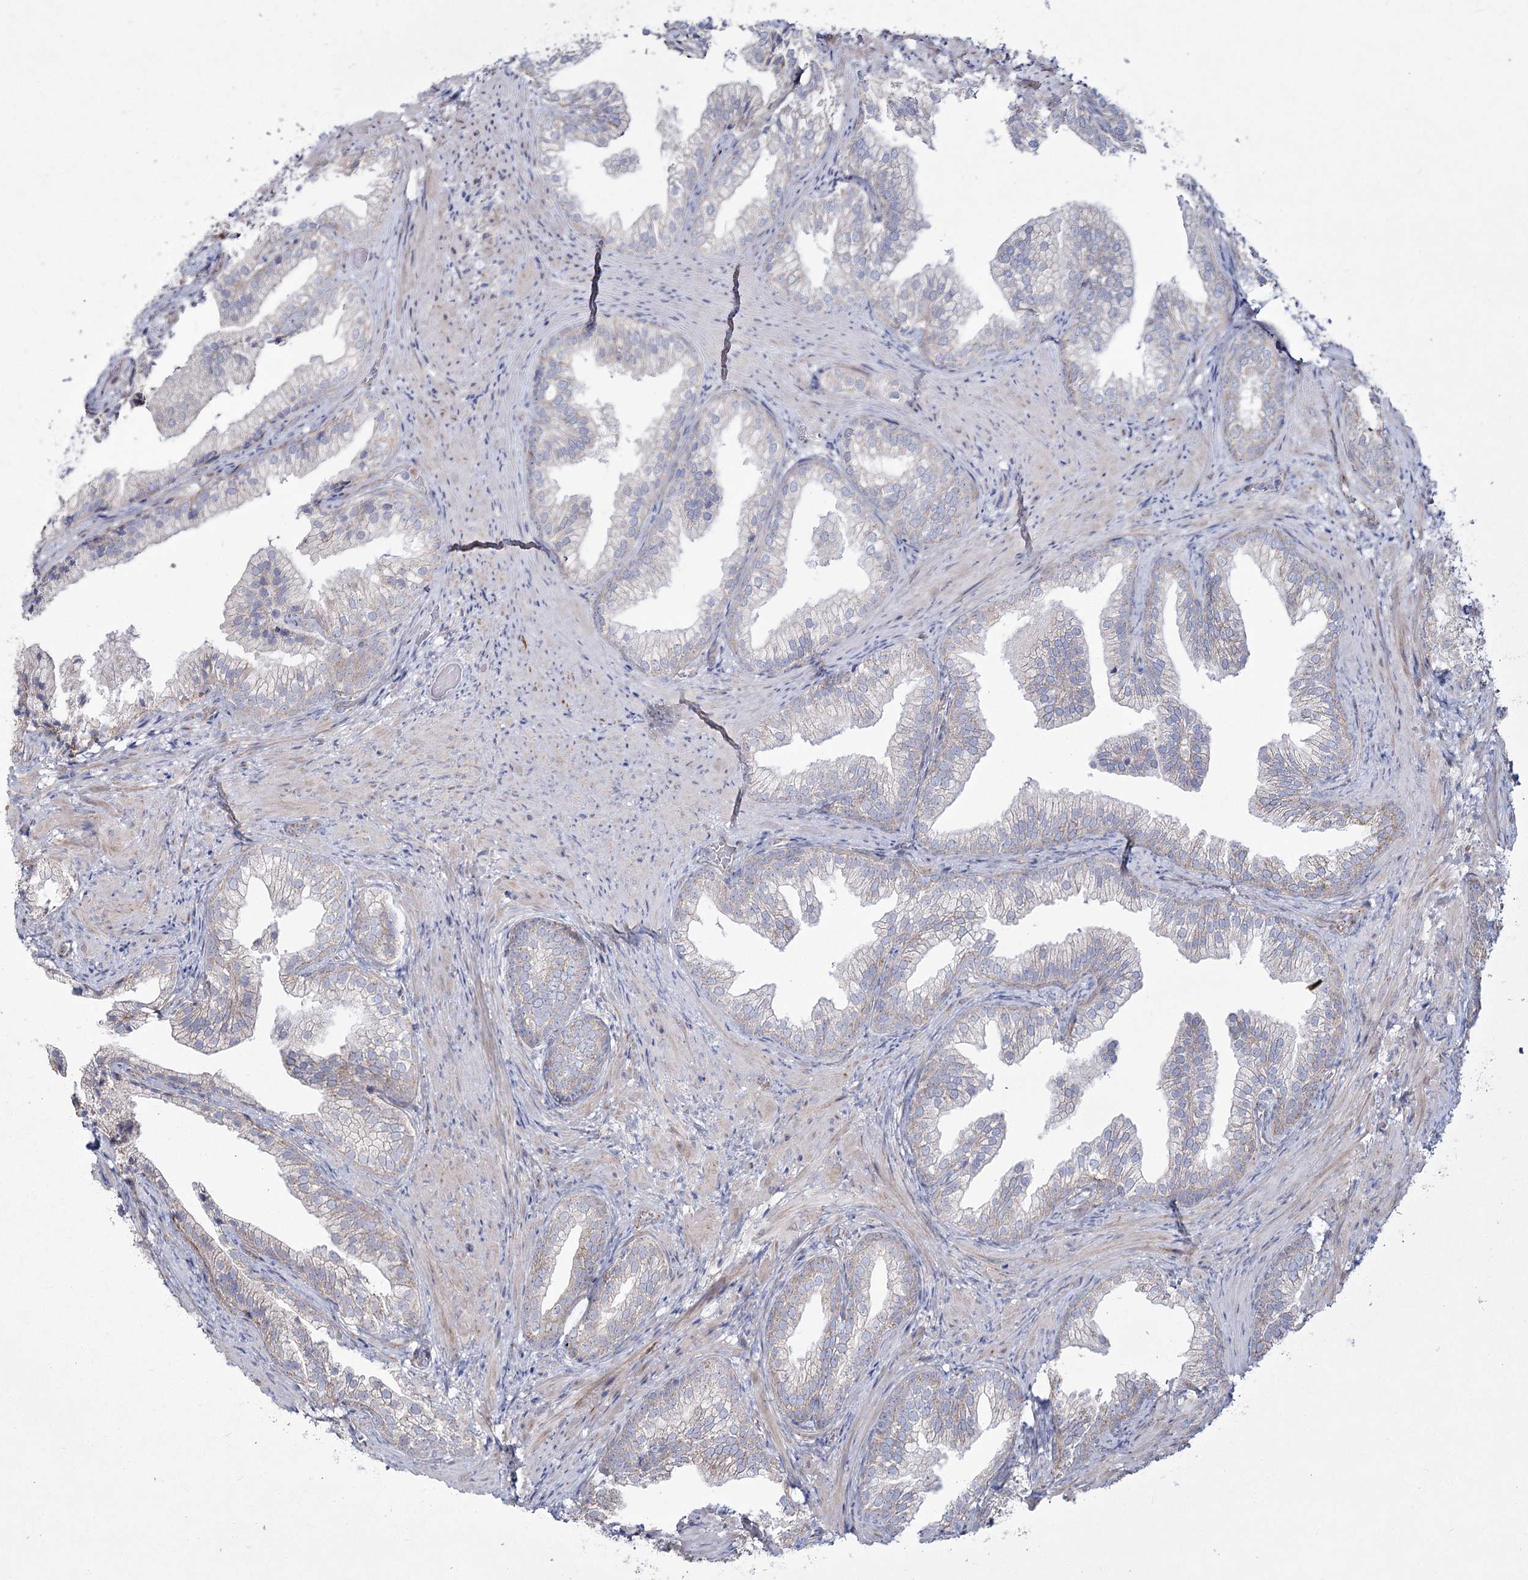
{"staining": {"intensity": "weak", "quantity": "<25%", "location": "cytoplasmic/membranous"}, "tissue": "prostate", "cell_type": "Glandular cells", "image_type": "normal", "snomed": [{"axis": "morphology", "description": "Normal tissue, NOS"}, {"axis": "topography", "description": "Prostate"}], "caption": "The image displays no staining of glandular cells in unremarkable prostate. The staining was performed using DAB to visualize the protein expression in brown, while the nuclei were stained in blue with hematoxylin (Magnification: 20x).", "gene": "ME3", "patient": {"sex": "male", "age": 76}}